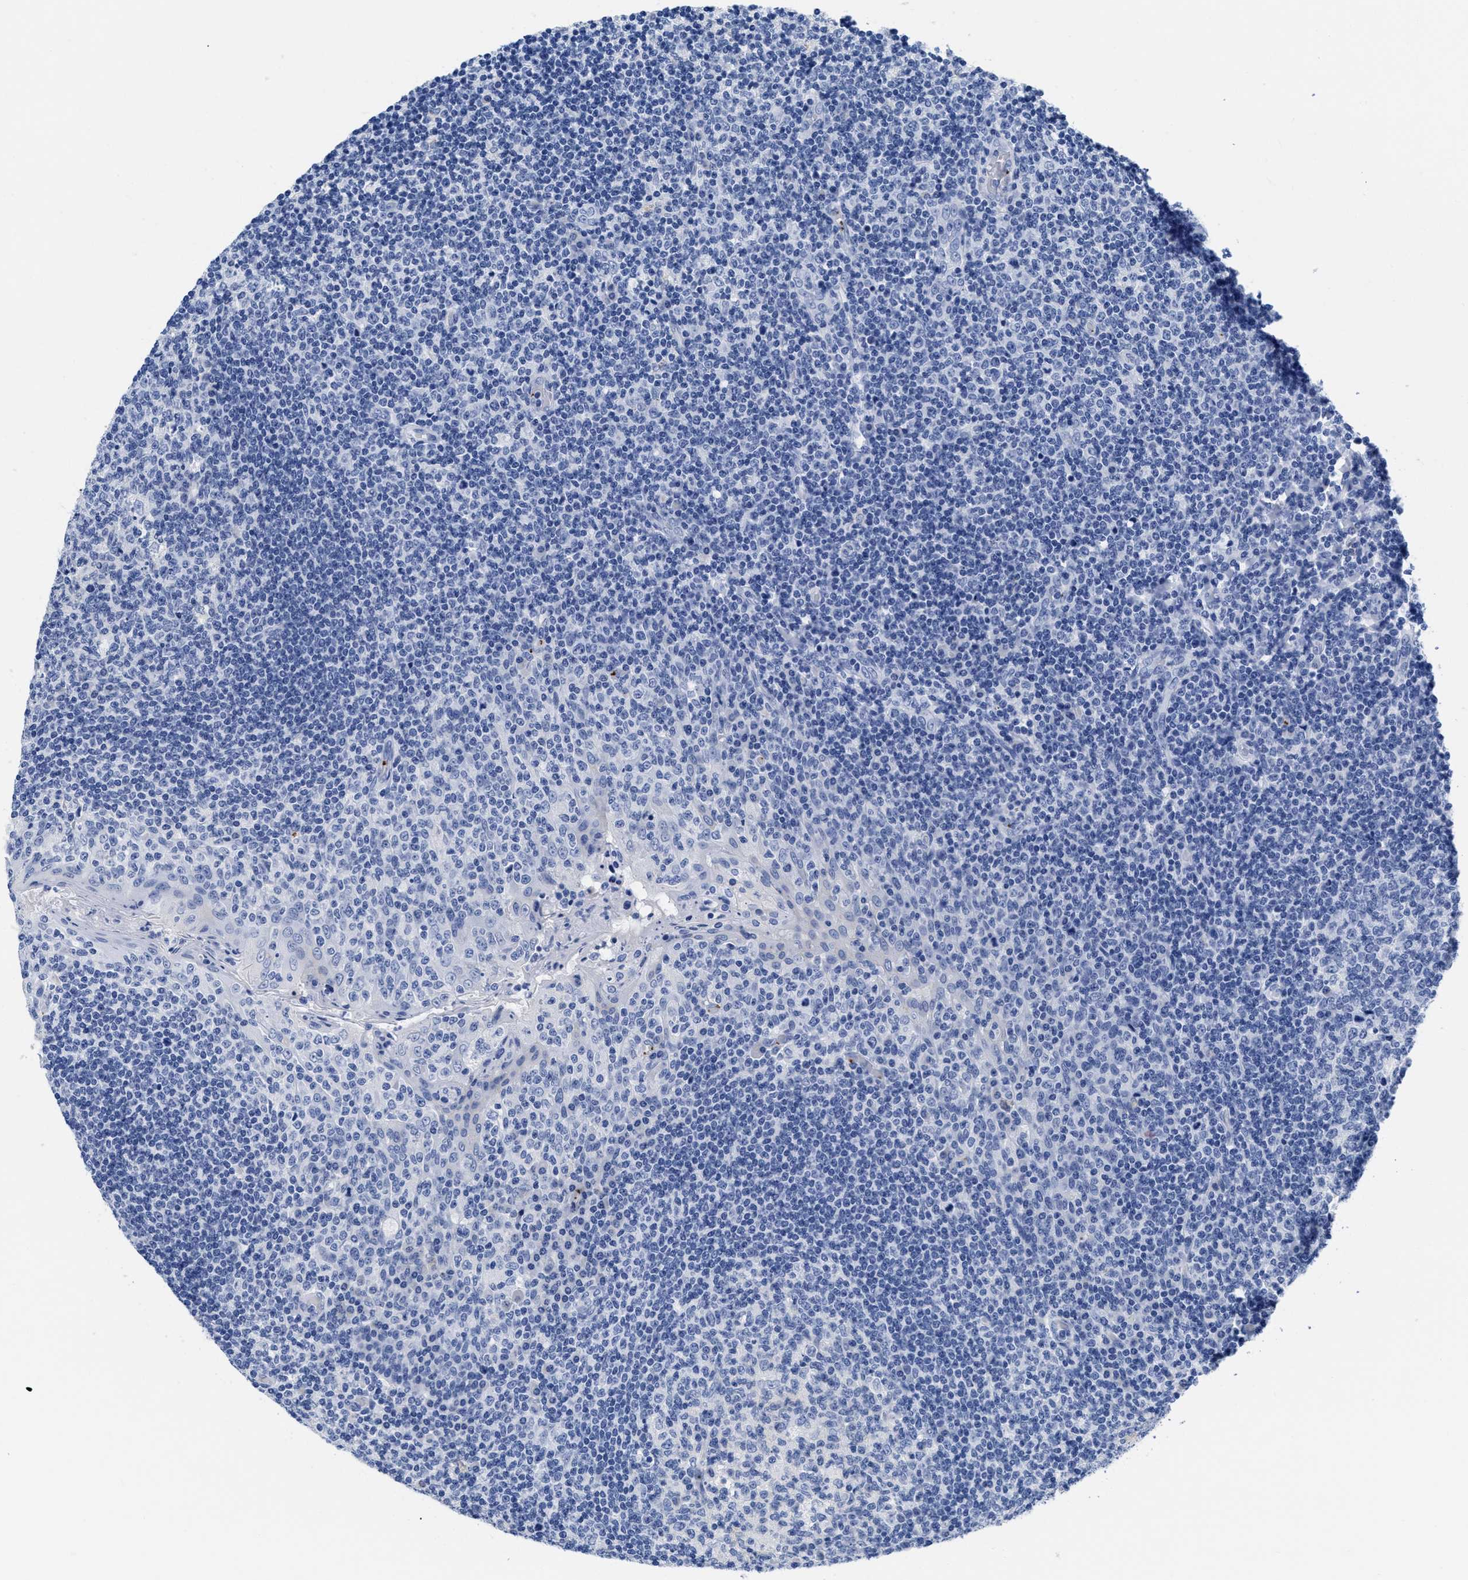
{"staining": {"intensity": "negative", "quantity": "none", "location": "none"}, "tissue": "tonsil", "cell_type": "Germinal center cells", "image_type": "normal", "snomed": [{"axis": "morphology", "description": "Normal tissue, NOS"}, {"axis": "topography", "description": "Tonsil"}], "caption": "The micrograph exhibits no significant staining in germinal center cells of tonsil. (Stains: DAB IHC with hematoxylin counter stain, Microscopy: brightfield microscopy at high magnification).", "gene": "TREML1", "patient": {"sex": "female", "age": 19}}